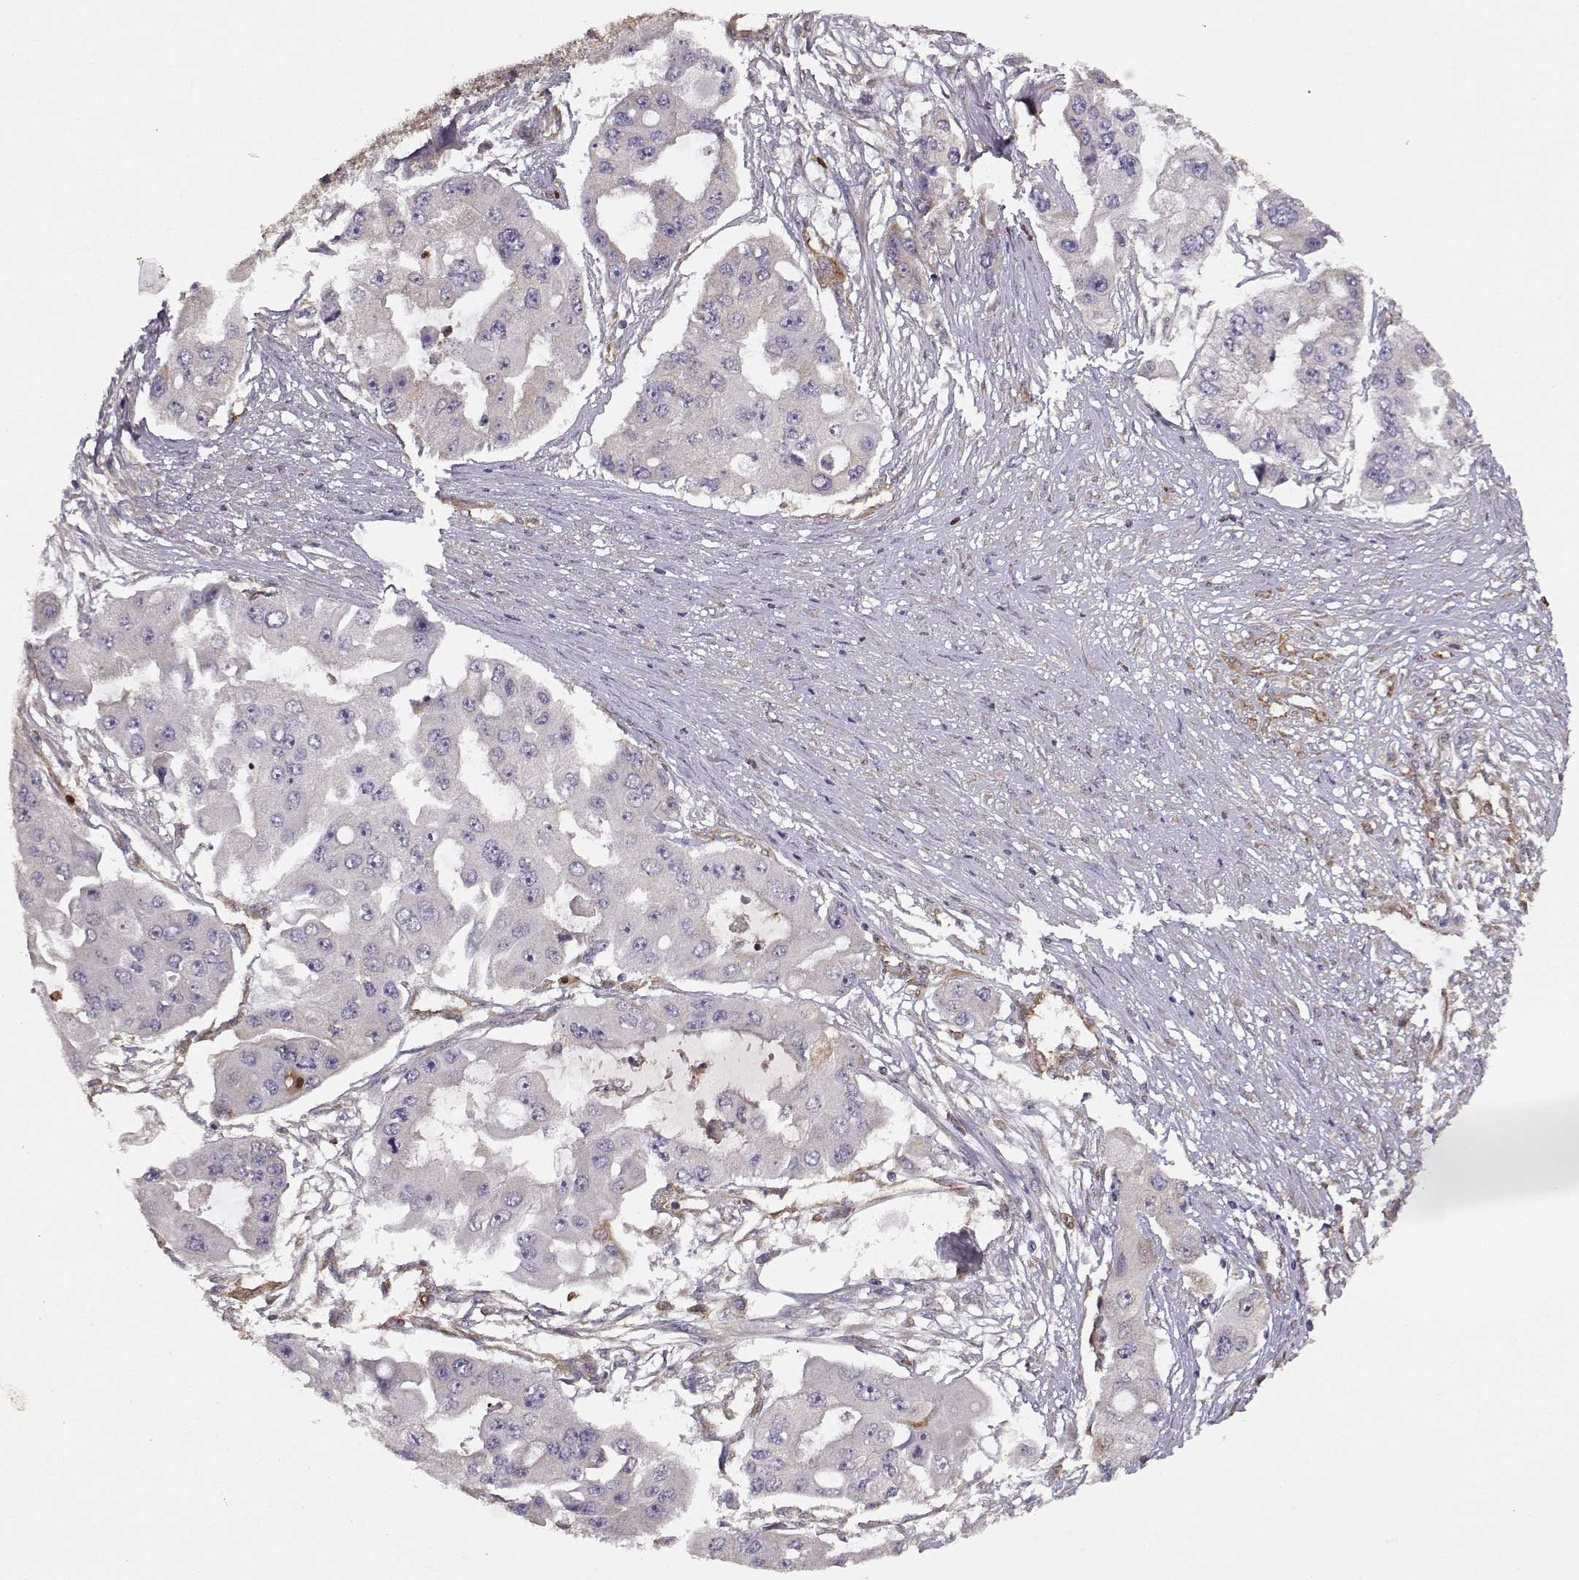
{"staining": {"intensity": "negative", "quantity": "none", "location": "none"}, "tissue": "ovarian cancer", "cell_type": "Tumor cells", "image_type": "cancer", "snomed": [{"axis": "morphology", "description": "Cystadenocarcinoma, serous, NOS"}, {"axis": "topography", "description": "Ovary"}], "caption": "Image shows no protein expression in tumor cells of serous cystadenocarcinoma (ovarian) tissue. Nuclei are stained in blue.", "gene": "ARHGEF2", "patient": {"sex": "female", "age": 56}}